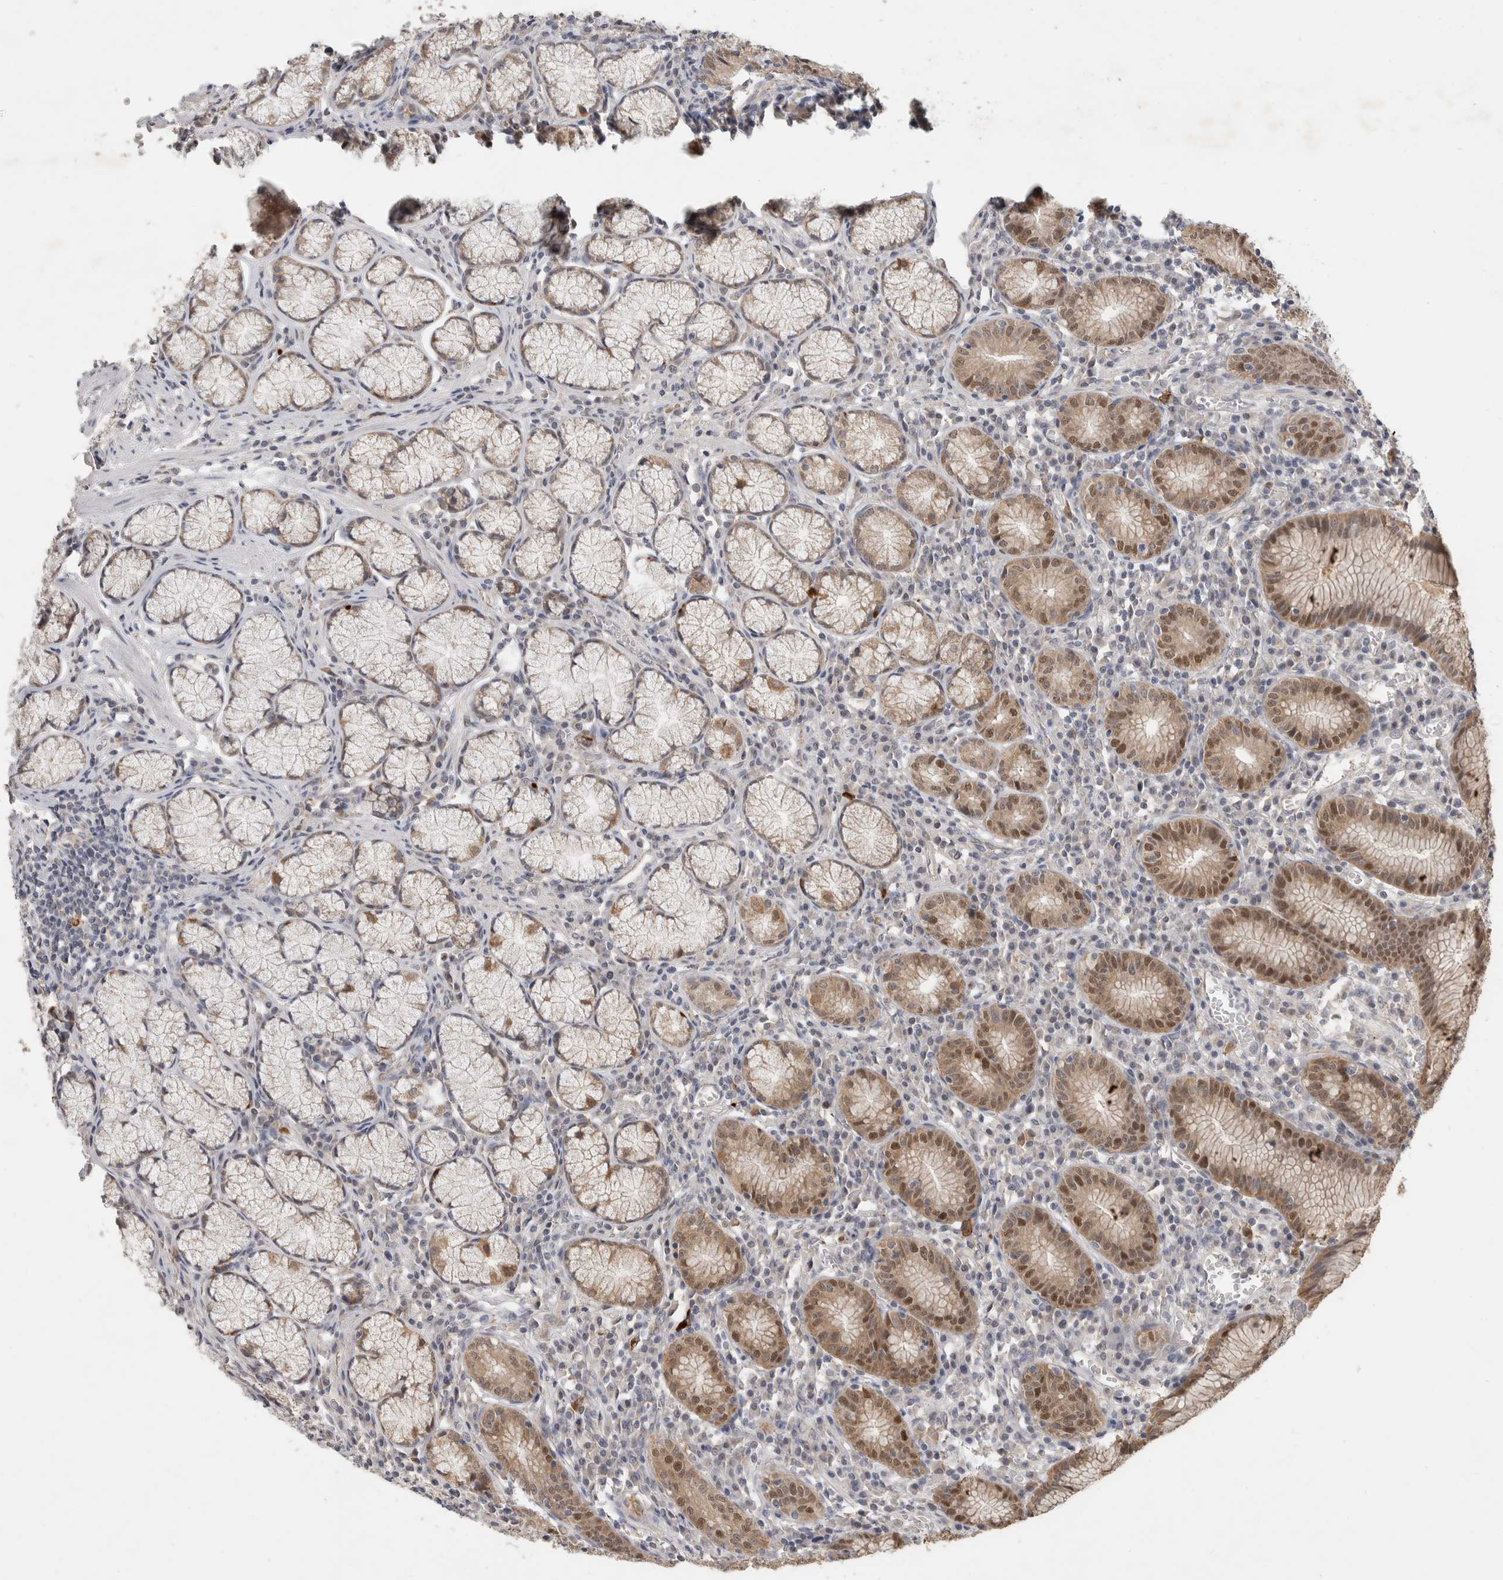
{"staining": {"intensity": "moderate", "quantity": ">75%", "location": "cytoplasmic/membranous,nuclear"}, "tissue": "stomach", "cell_type": "Glandular cells", "image_type": "normal", "snomed": [{"axis": "morphology", "description": "Normal tissue, NOS"}, {"axis": "topography", "description": "Stomach"}], "caption": "High-magnification brightfield microscopy of normal stomach stained with DAB (brown) and counterstained with hematoxylin (blue). glandular cells exhibit moderate cytoplasmic/membranous,nuclear staining is identified in approximately>75% of cells.", "gene": "DYRK2", "patient": {"sex": "male", "age": 55}}